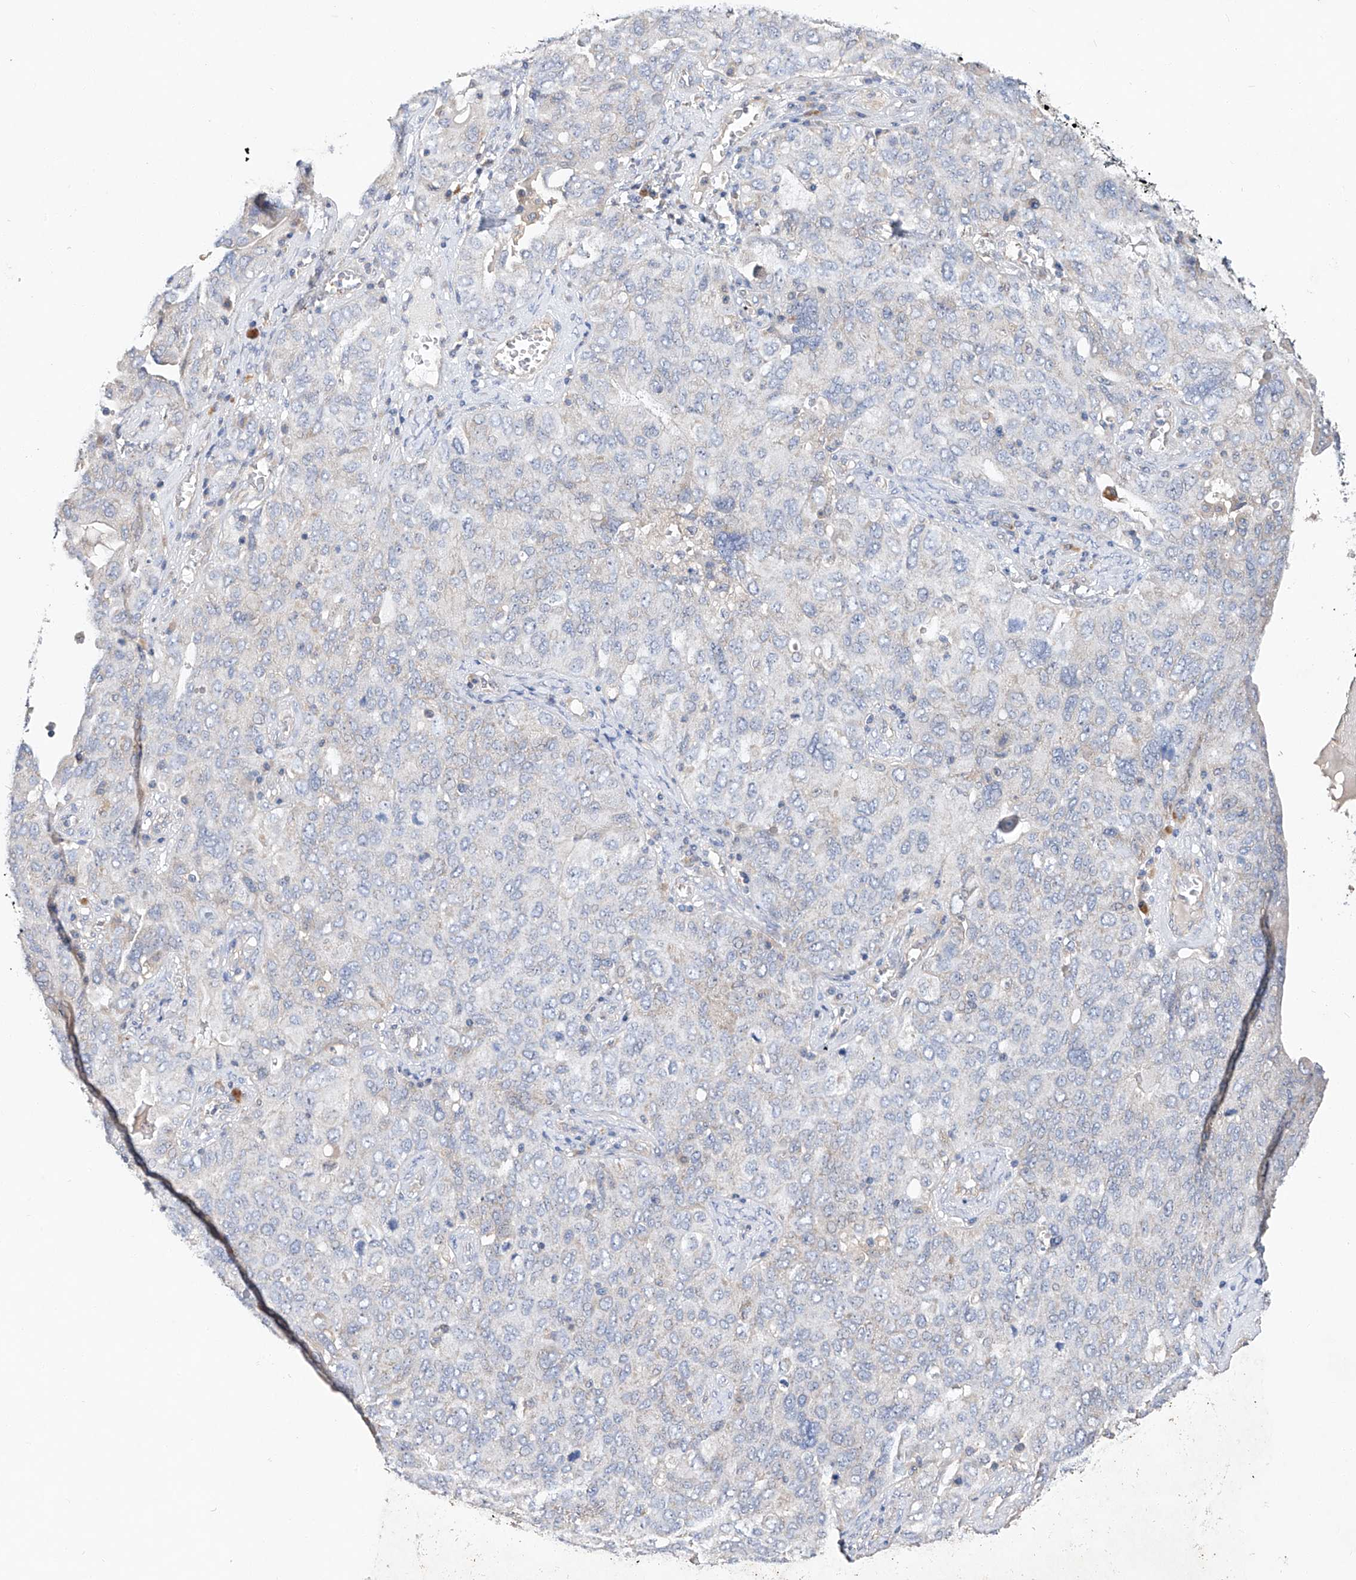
{"staining": {"intensity": "negative", "quantity": "none", "location": "none"}, "tissue": "ovarian cancer", "cell_type": "Tumor cells", "image_type": "cancer", "snomed": [{"axis": "morphology", "description": "Carcinoma, endometroid"}, {"axis": "topography", "description": "Ovary"}], "caption": "This is an IHC photomicrograph of ovarian cancer (endometroid carcinoma). There is no positivity in tumor cells.", "gene": "AMD1", "patient": {"sex": "female", "age": 62}}